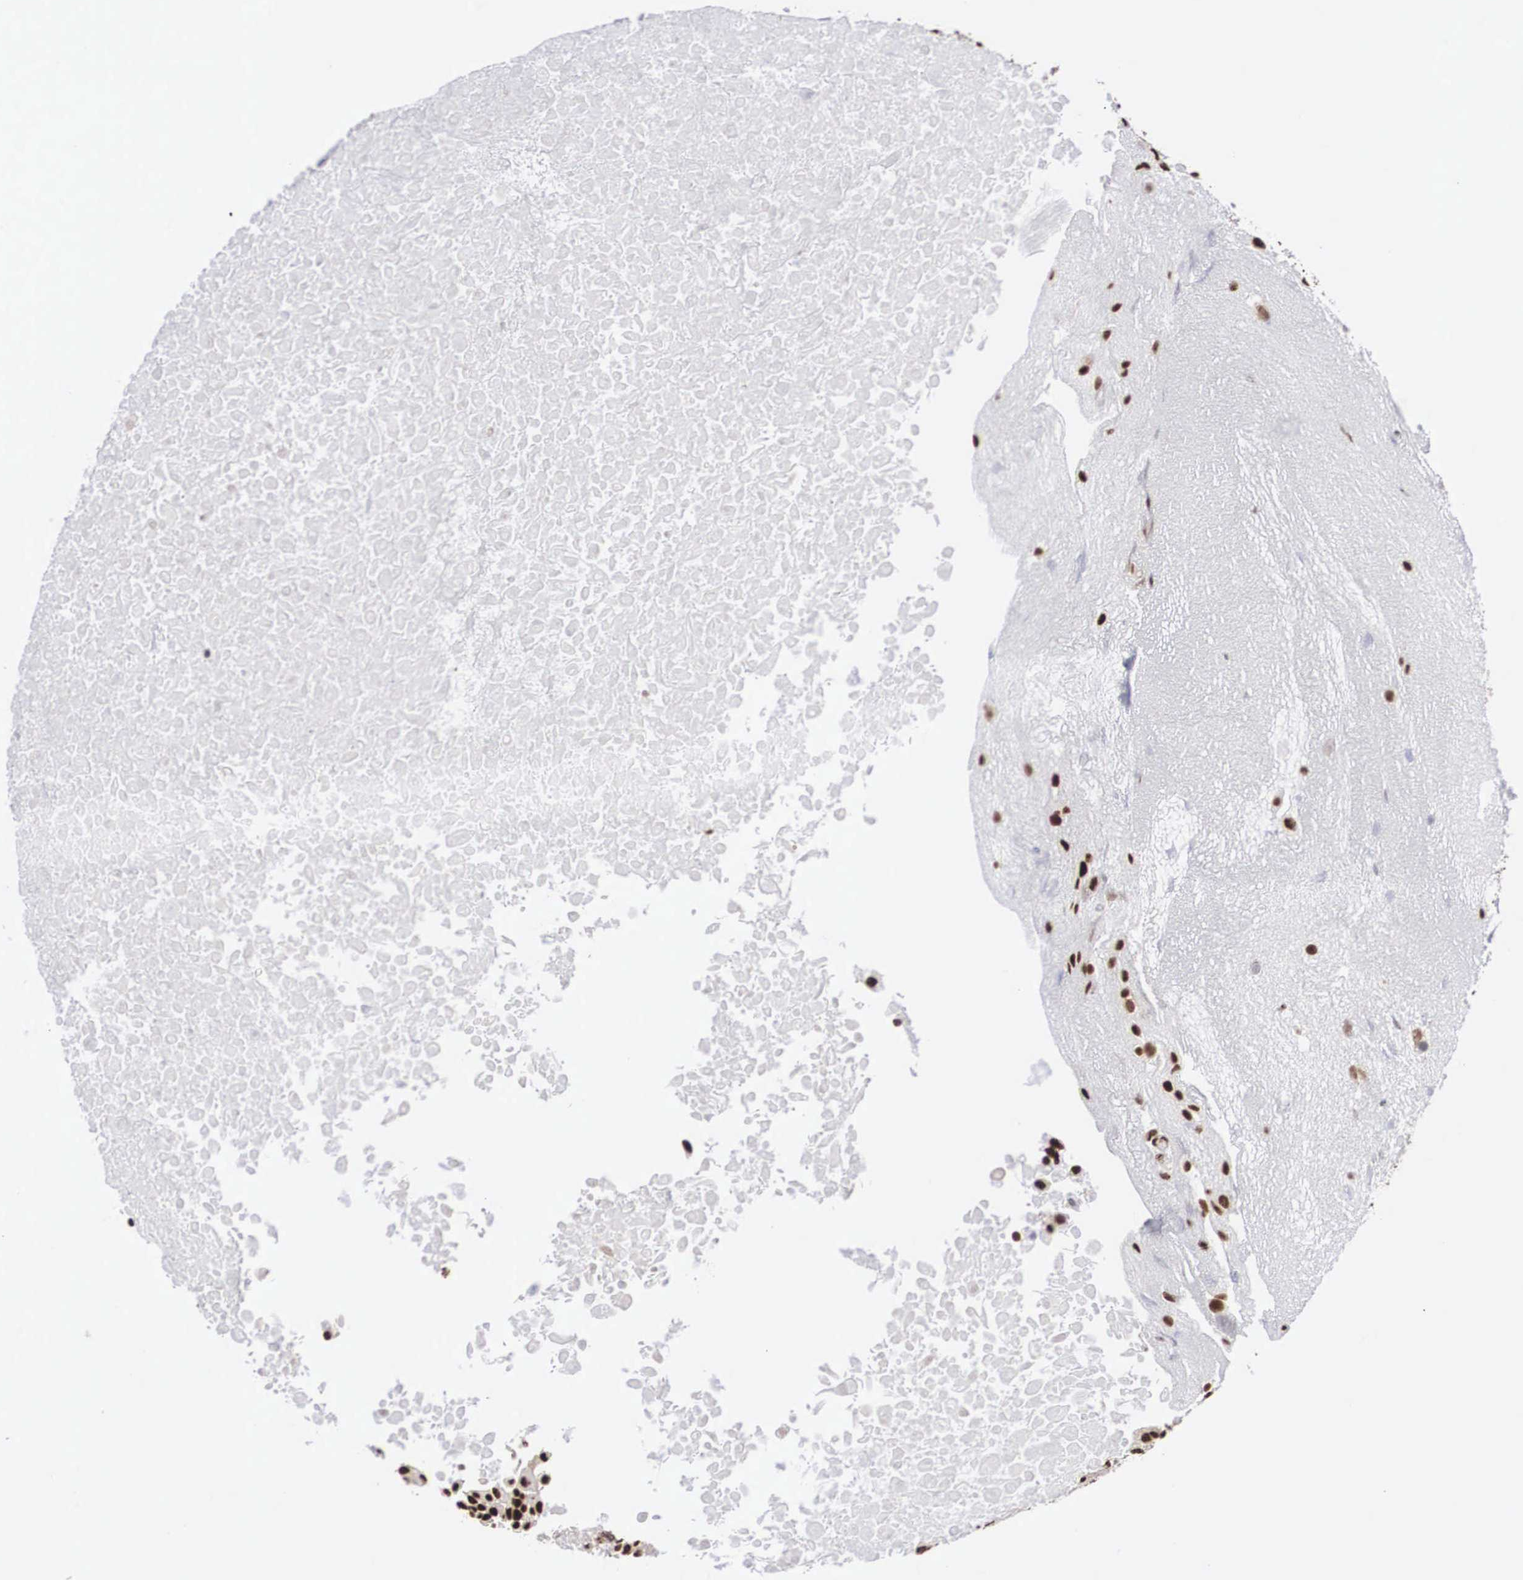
{"staining": {"intensity": "weak", "quantity": ">75%", "location": "nuclear"}, "tissue": "urothelial cancer", "cell_type": "Tumor cells", "image_type": "cancer", "snomed": [{"axis": "morphology", "description": "Urothelial carcinoma, High grade"}, {"axis": "topography", "description": "Urinary bladder"}], "caption": "Immunohistochemistry (IHC) micrograph of urothelial cancer stained for a protein (brown), which reveals low levels of weak nuclear expression in about >75% of tumor cells.", "gene": "ACIN1", "patient": {"sex": "male", "age": 56}}